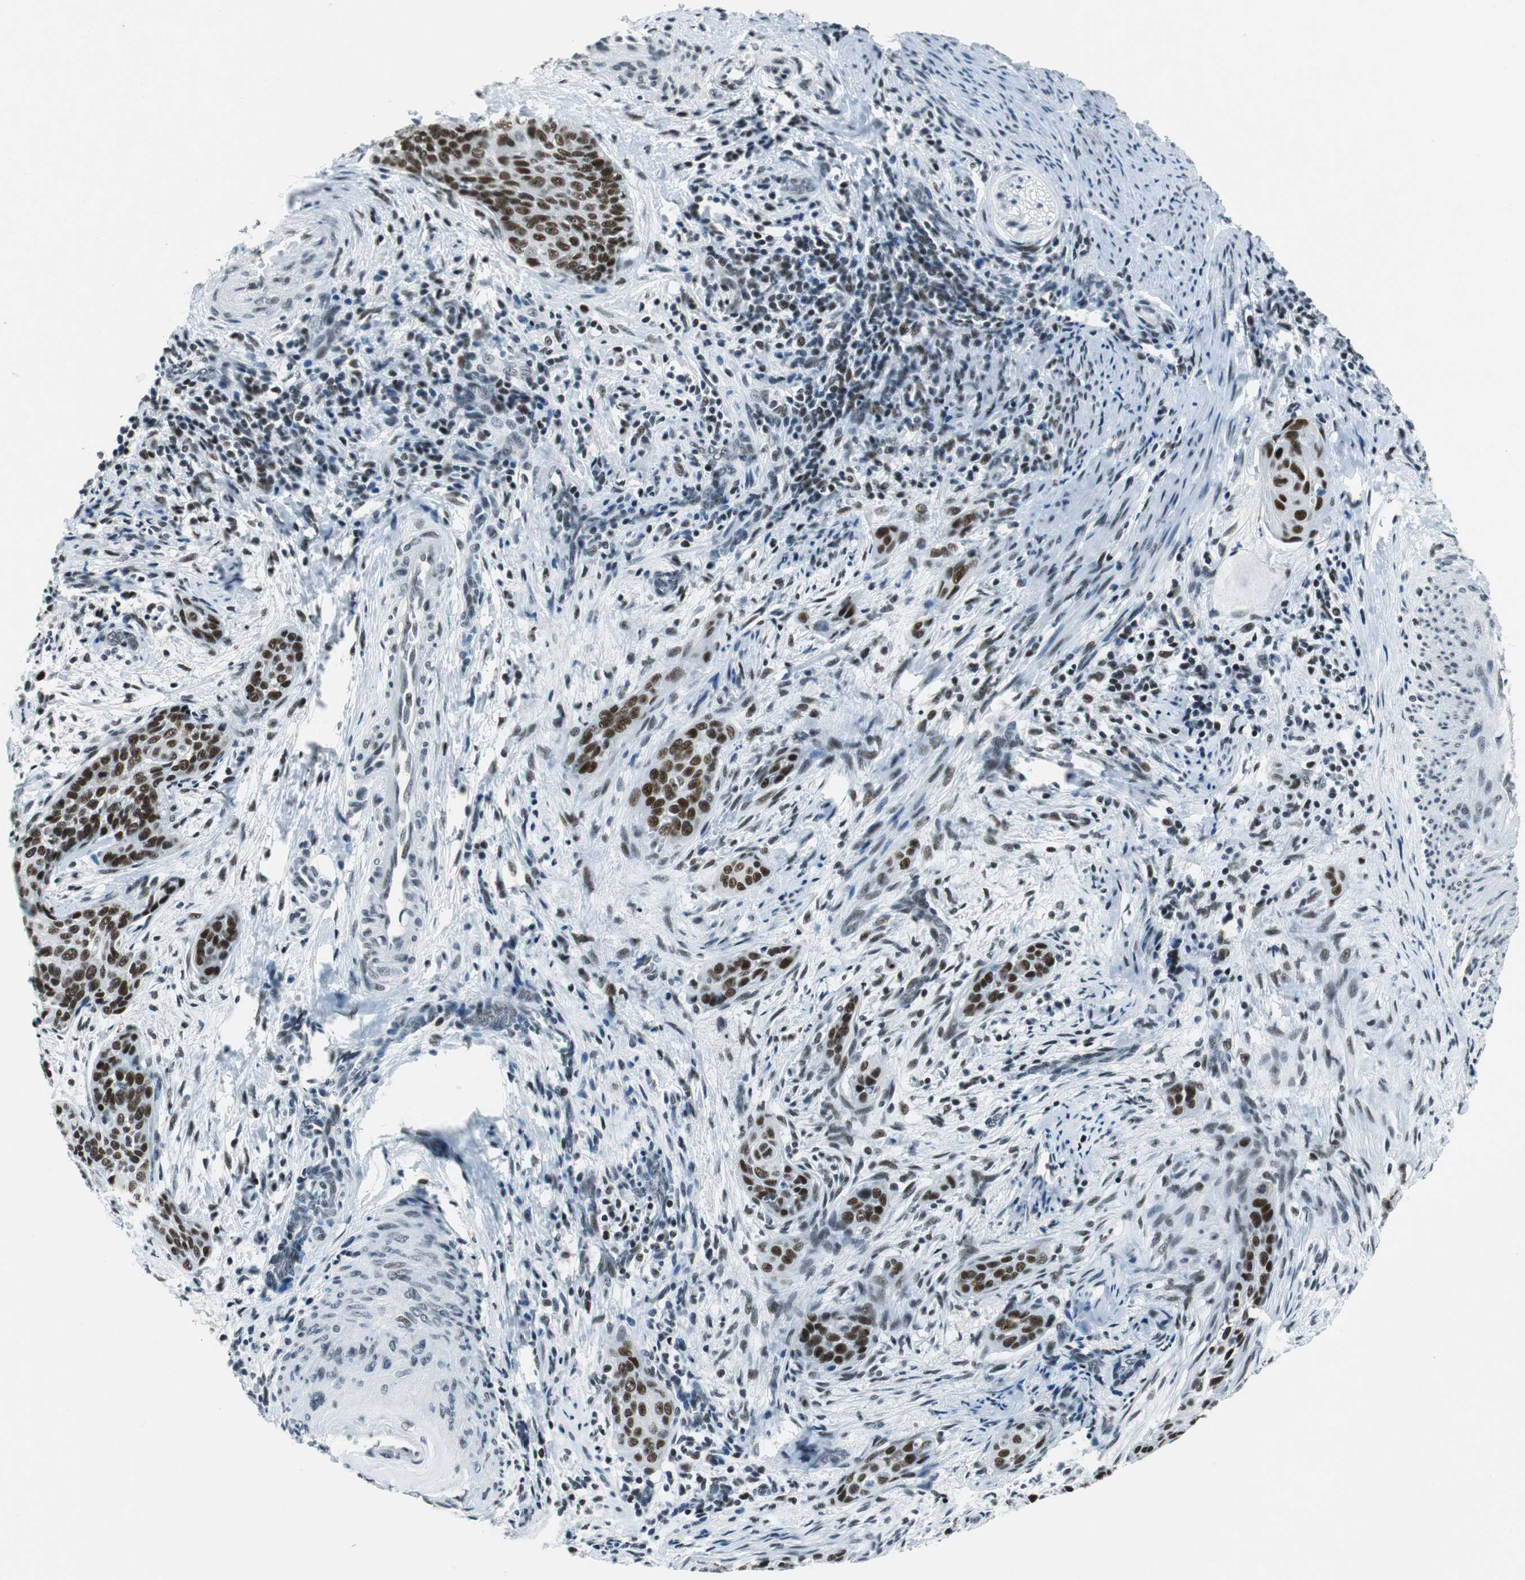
{"staining": {"intensity": "strong", "quantity": "25%-75%", "location": "nuclear"}, "tissue": "cervical cancer", "cell_type": "Tumor cells", "image_type": "cancer", "snomed": [{"axis": "morphology", "description": "Squamous cell carcinoma, NOS"}, {"axis": "topography", "description": "Cervix"}], "caption": "Approximately 25%-75% of tumor cells in human cervical cancer demonstrate strong nuclear protein staining as visualized by brown immunohistochemical staining.", "gene": "HDAC3", "patient": {"sex": "female", "age": 33}}